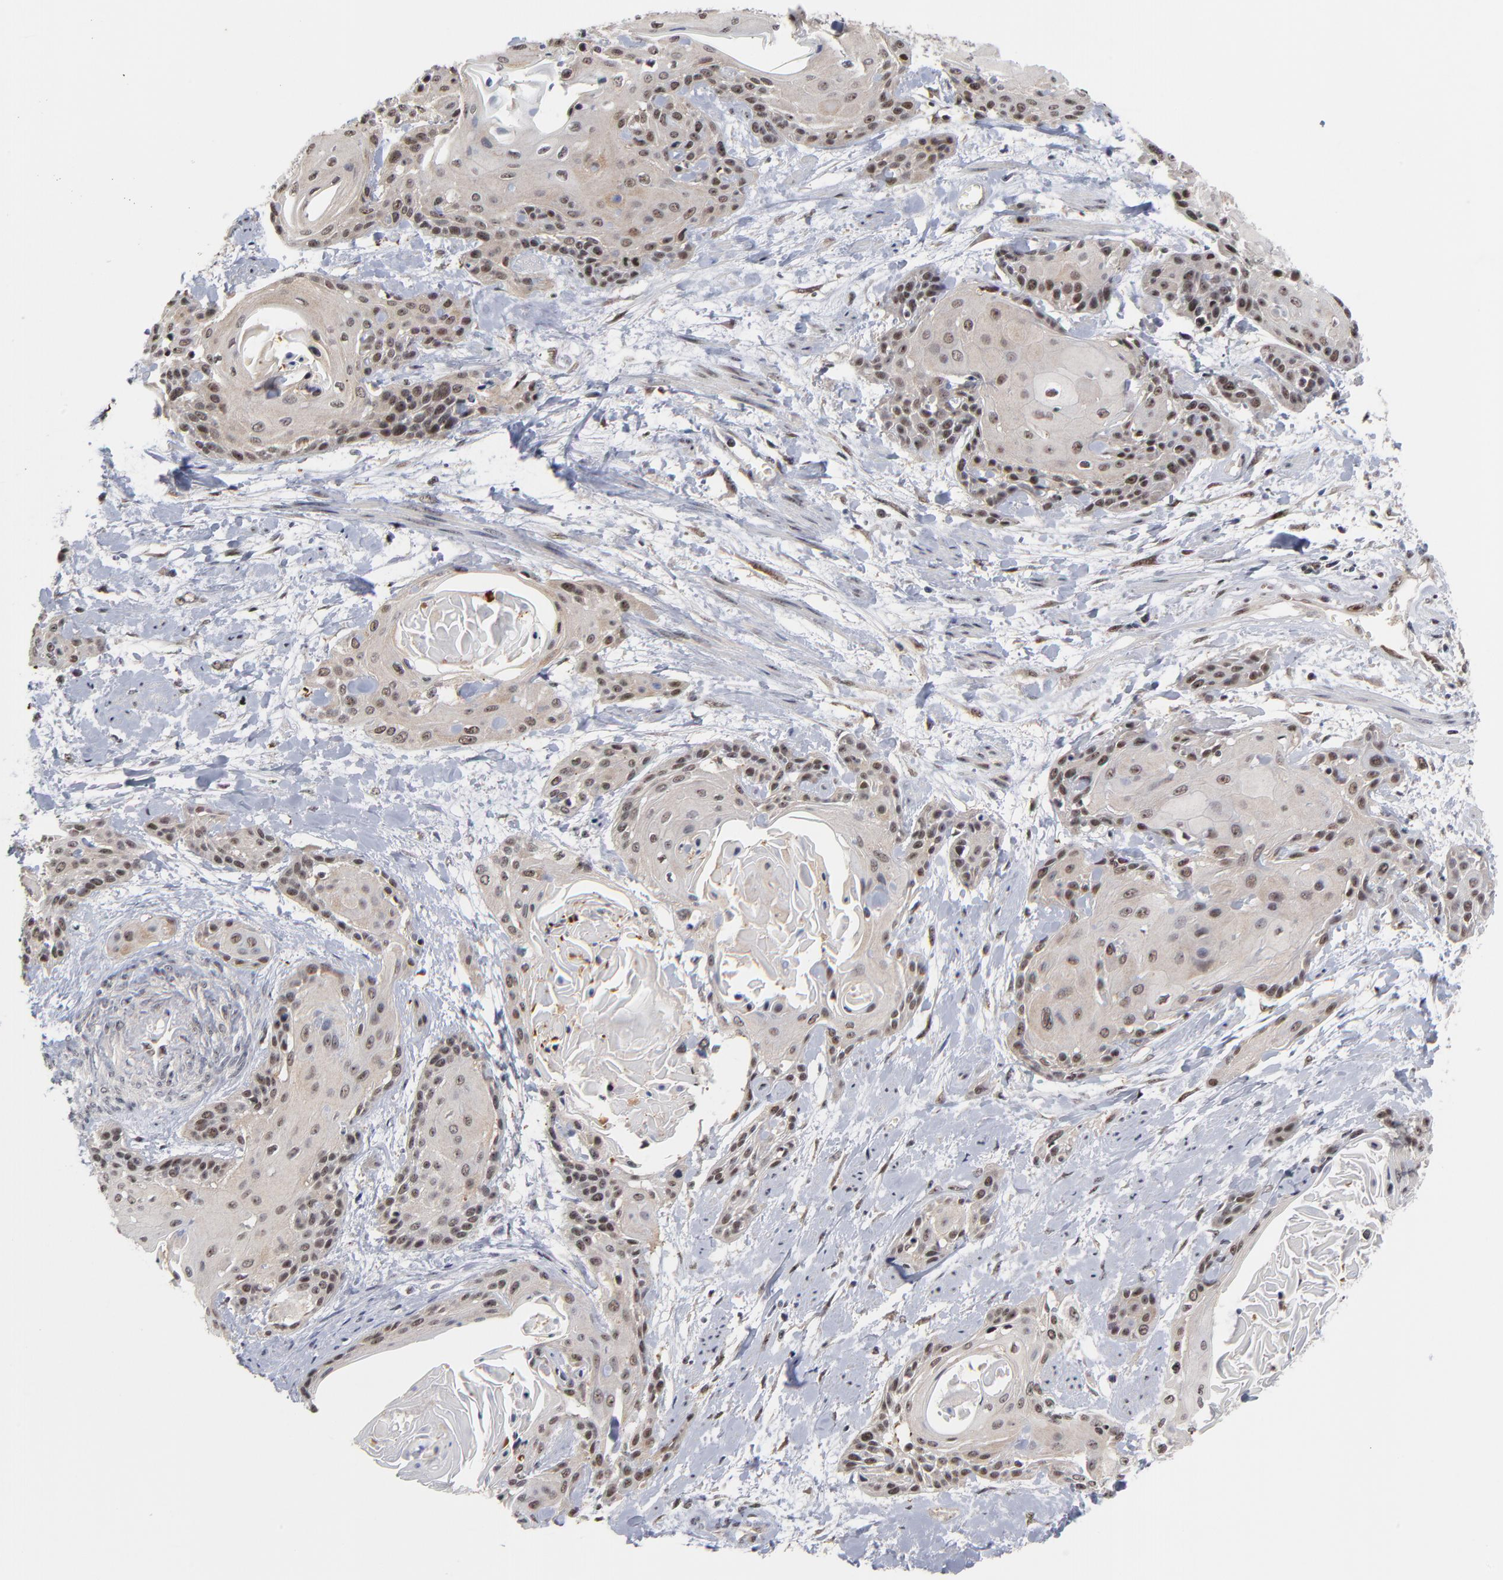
{"staining": {"intensity": "moderate", "quantity": ">75%", "location": "nuclear"}, "tissue": "cervical cancer", "cell_type": "Tumor cells", "image_type": "cancer", "snomed": [{"axis": "morphology", "description": "Squamous cell carcinoma, NOS"}, {"axis": "topography", "description": "Cervix"}], "caption": "Protein expression analysis of squamous cell carcinoma (cervical) shows moderate nuclear positivity in about >75% of tumor cells.", "gene": "ZNF419", "patient": {"sex": "female", "age": 57}}